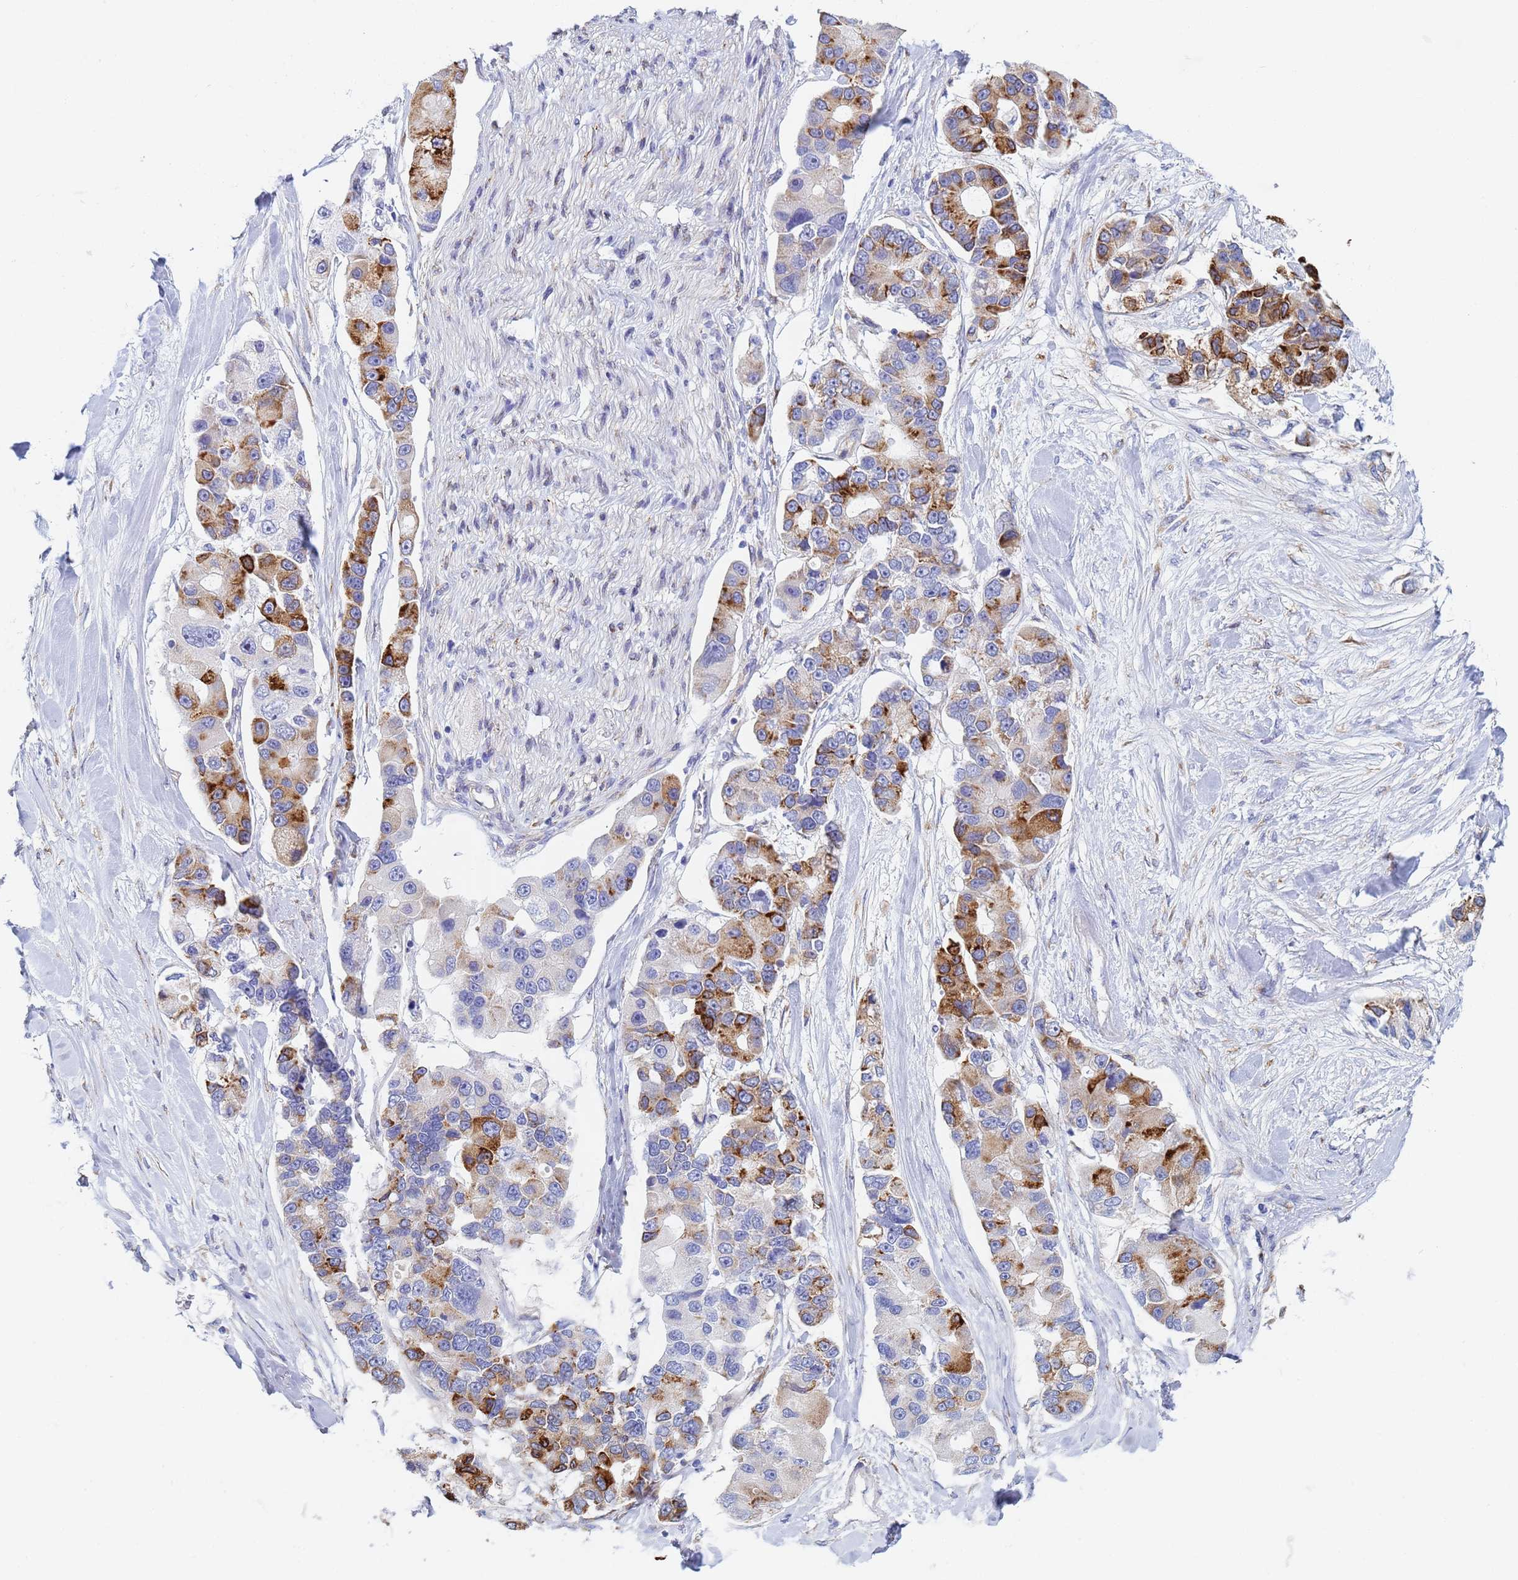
{"staining": {"intensity": "strong", "quantity": "25%-75%", "location": "cytoplasmic/membranous"}, "tissue": "lung cancer", "cell_type": "Tumor cells", "image_type": "cancer", "snomed": [{"axis": "morphology", "description": "Adenocarcinoma, NOS"}, {"axis": "topography", "description": "Lung"}], "caption": "This histopathology image reveals immunohistochemistry (IHC) staining of adenocarcinoma (lung), with high strong cytoplasmic/membranous expression in approximately 25%-75% of tumor cells.", "gene": "GDAP2", "patient": {"sex": "female", "age": 54}}